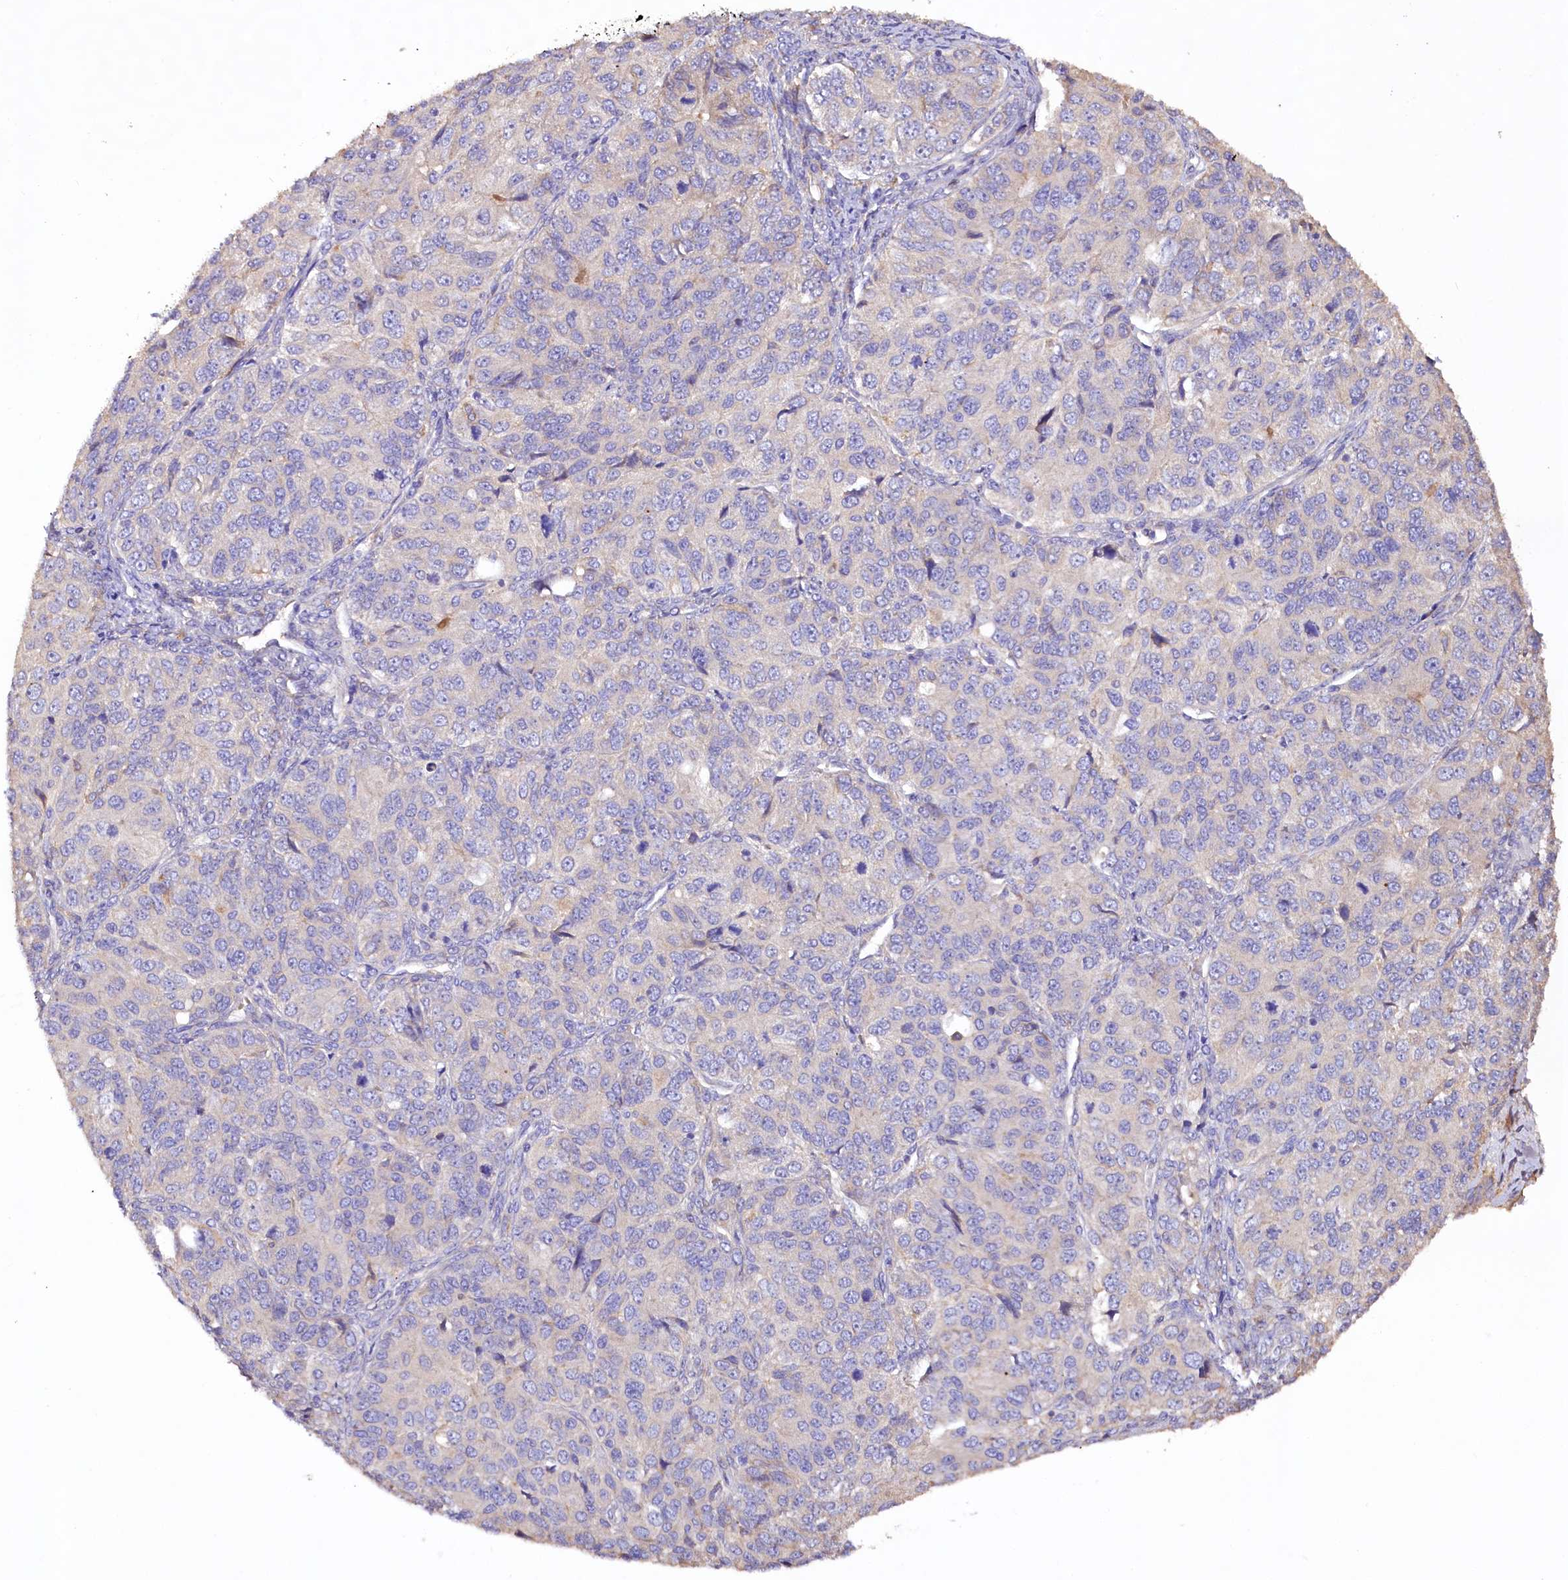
{"staining": {"intensity": "negative", "quantity": "none", "location": "none"}, "tissue": "ovarian cancer", "cell_type": "Tumor cells", "image_type": "cancer", "snomed": [{"axis": "morphology", "description": "Carcinoma, endometroid"}, {"axis": "topography", "description": "Ovary"}], "caption": "Immunohistochemistry (IHC) of human ovarian endometroid carcinoma shows no positivity in tumor cells. (DAB immunohistochemistry (IHC) with hematoxylin counter stain).", "gene": "DMXL2", "patient": {"sex": "female", "age": 51}}